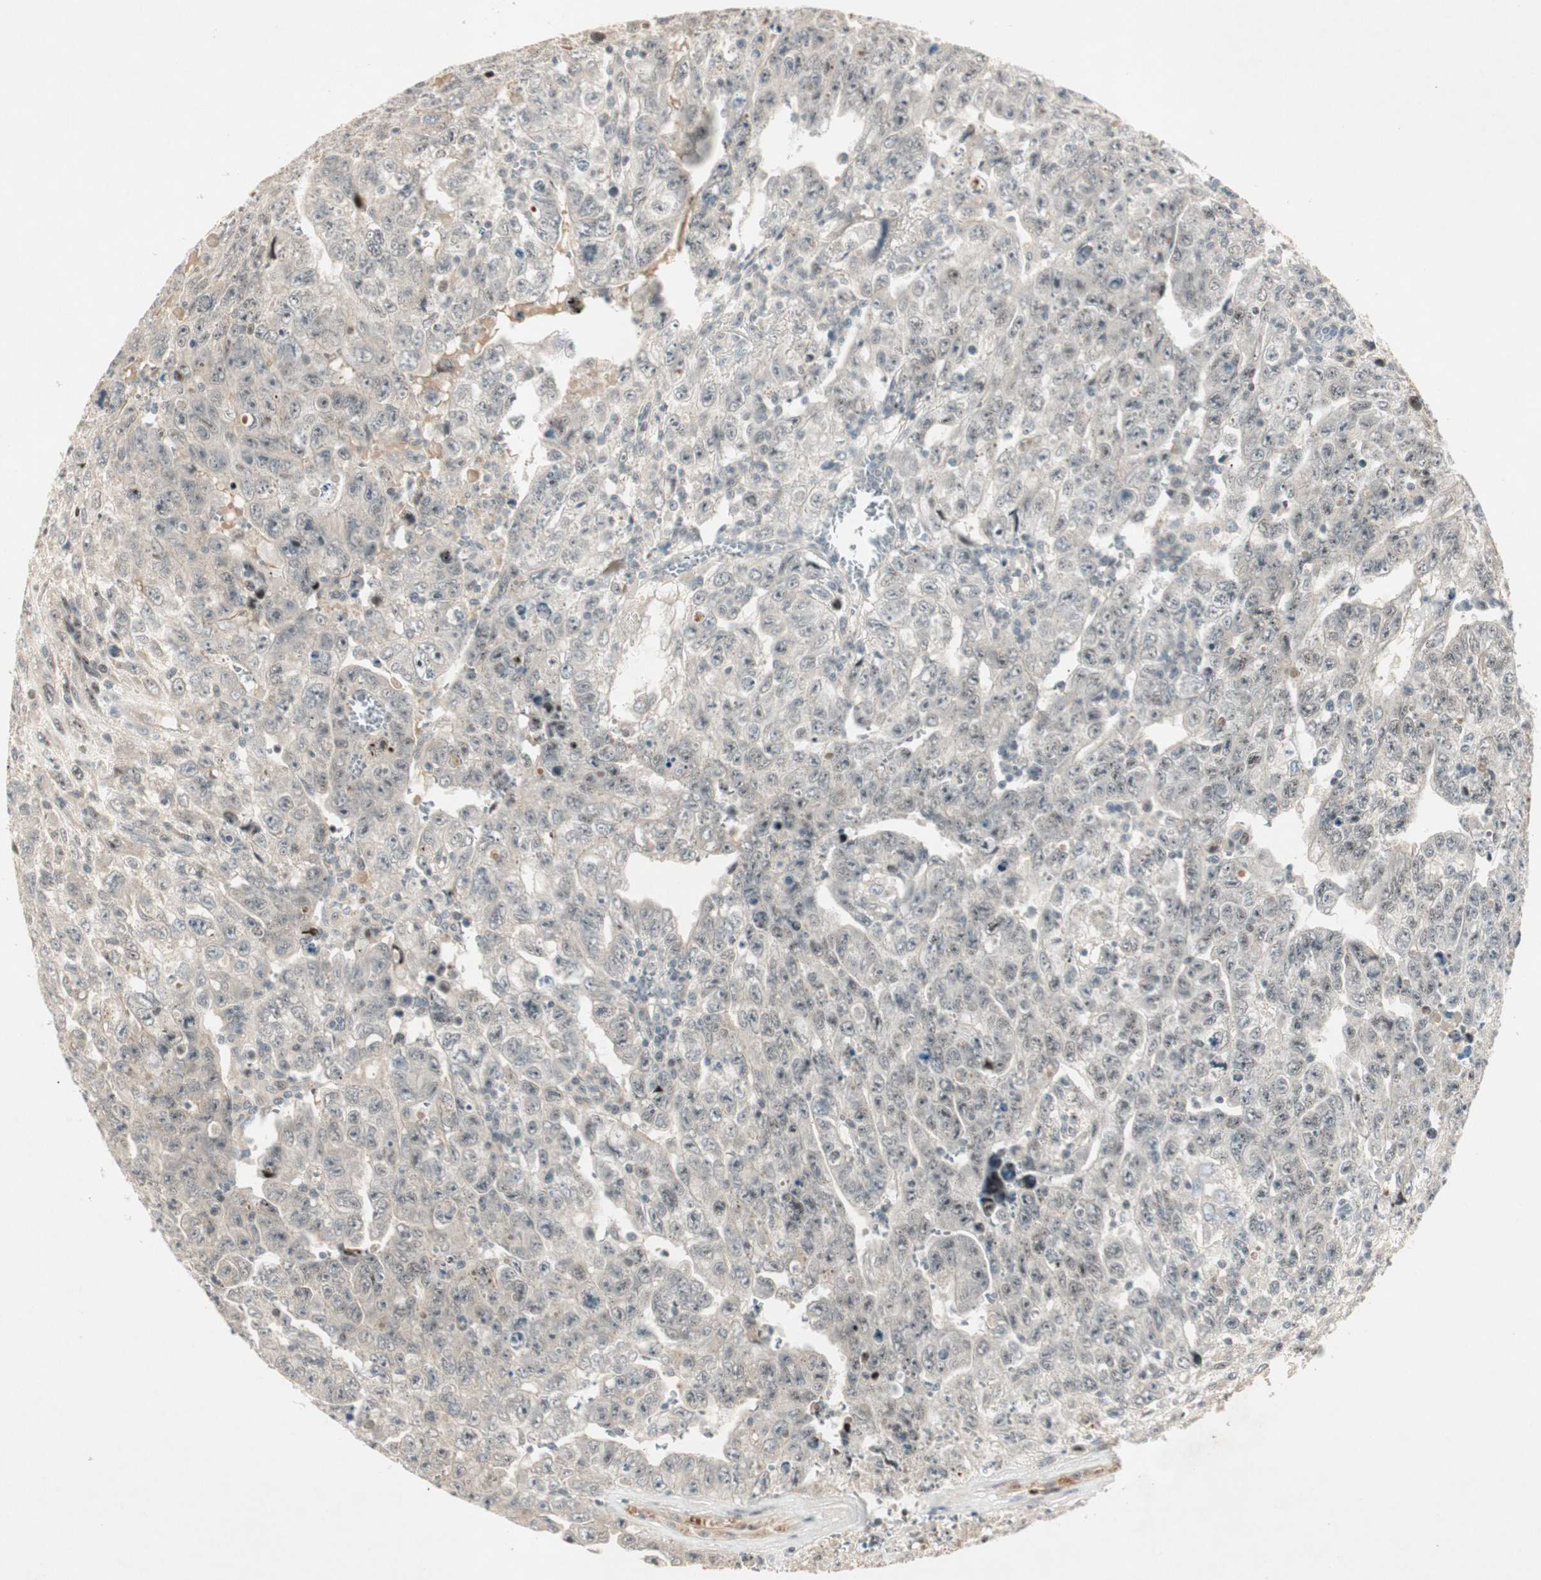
{"staining": {"intensity": "weak", "quantity": "<25%", "location": "cytoplasmic/membranous,nuclear"}, "tissue": "testis cancer", "cell_type": "Tumor cells", "image_type": "cancer", "snomed": [{"axis": "morphology", "description": "Carcinoma, Embryonal, NOS"}, {"axis": "topography", "description": "Testis"}], "caption": "An image of embryonal carcinoma (testis) stained for a protein displays no brown staining in tumor cells.", "gene": "ACSL5", "patient": {"sex": "male", "age": 28}}